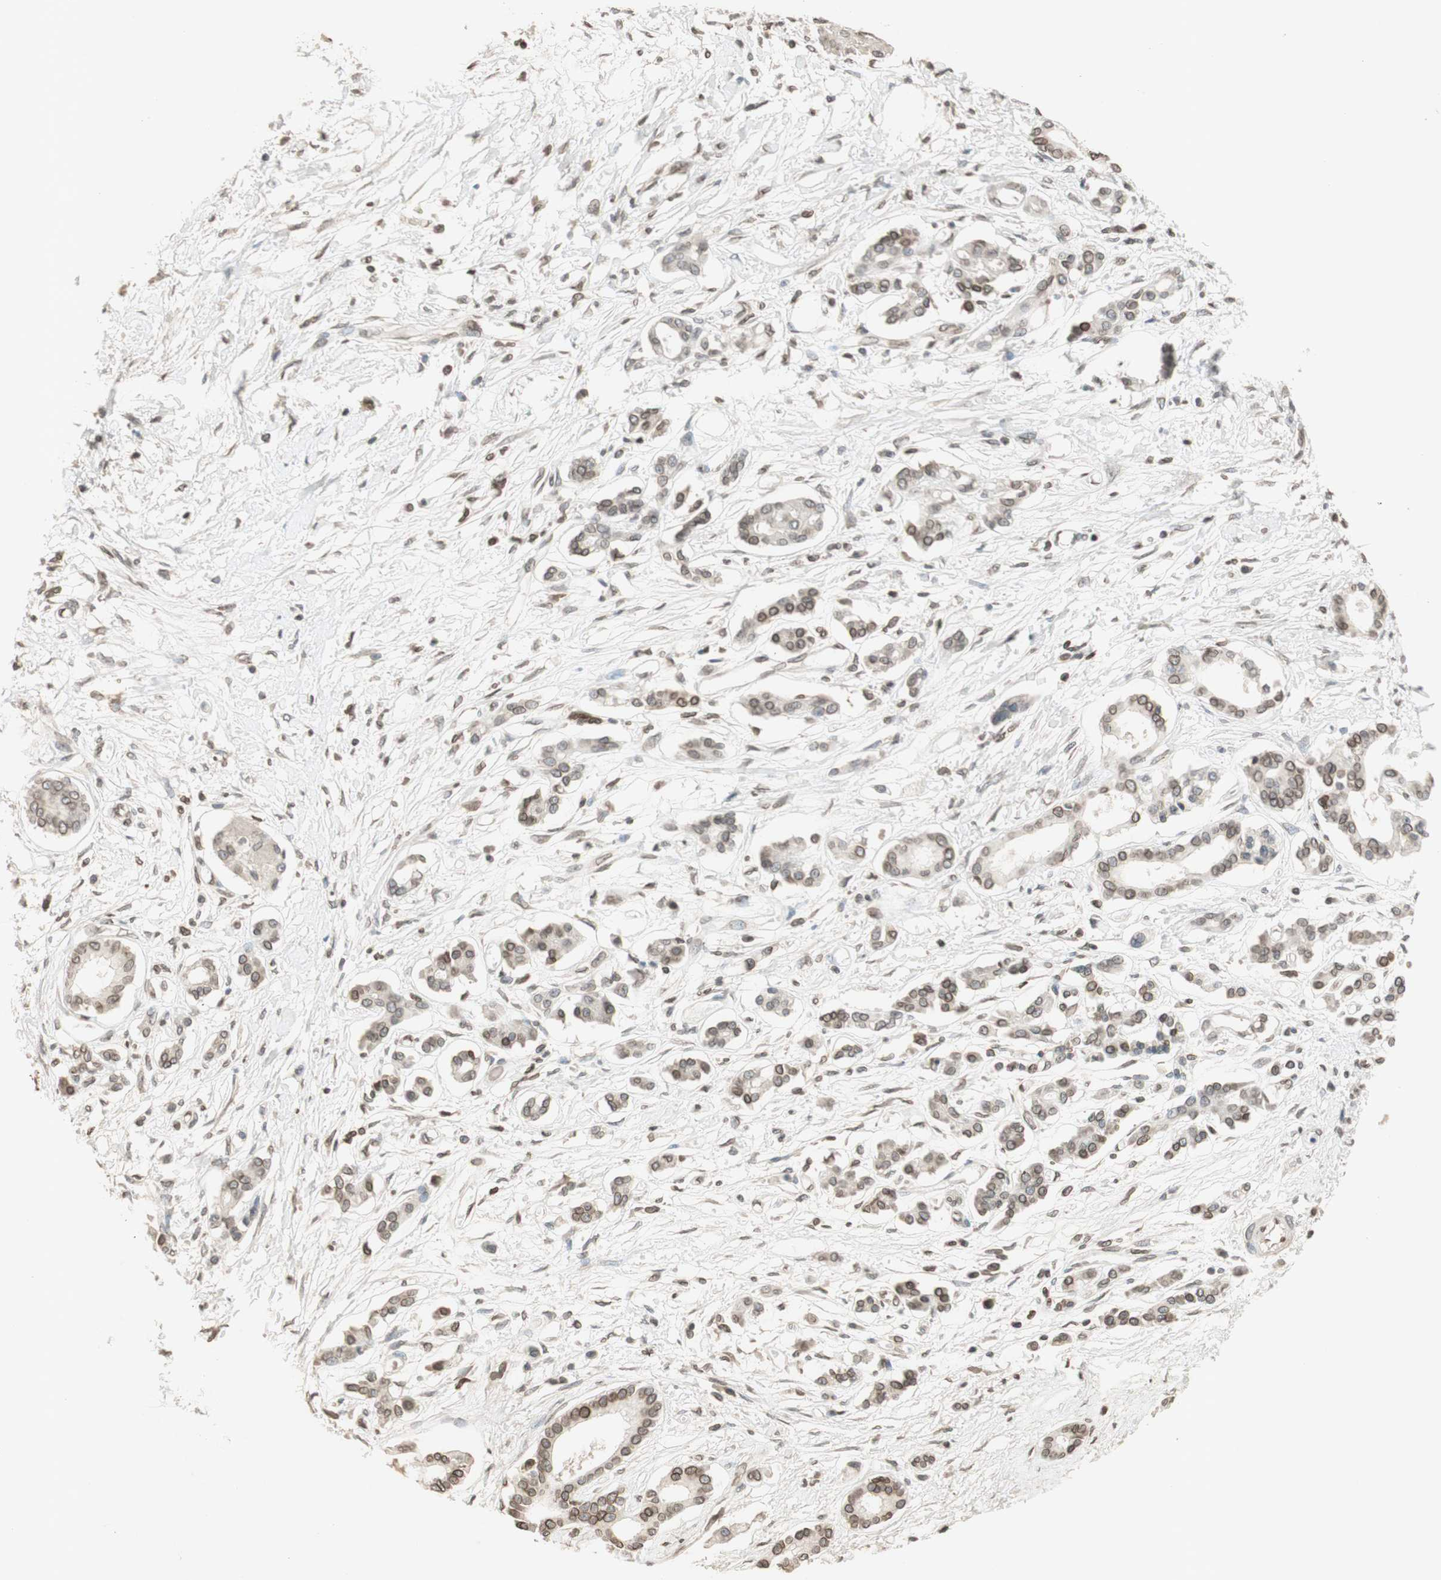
{"staining": {"intensity": "moderate", "quantity": ">75%", "location": "cytoplasmic/membranous,nuclear"}, "tissue": "pancreatic cancer", "cell_type": "Tumor cells", "image_type": "cancer", "snomed": [{"axis": "morphology", "description": "Adenocarcinoma, NOS"}, {"axis": "topography", "description": "Pancreas"}], "caption": "Immunohistochemical staining of human adenocarcinoma (pancreatic) shows medium levels of moderate cytoplasmic/membranous and nuclear positivity in about >75% of tumor cells. The protein is shown in brown color, while the nuclei are stained blue.", "gene": "TMPO", "patient": {"sex": "male", "age": 56}}